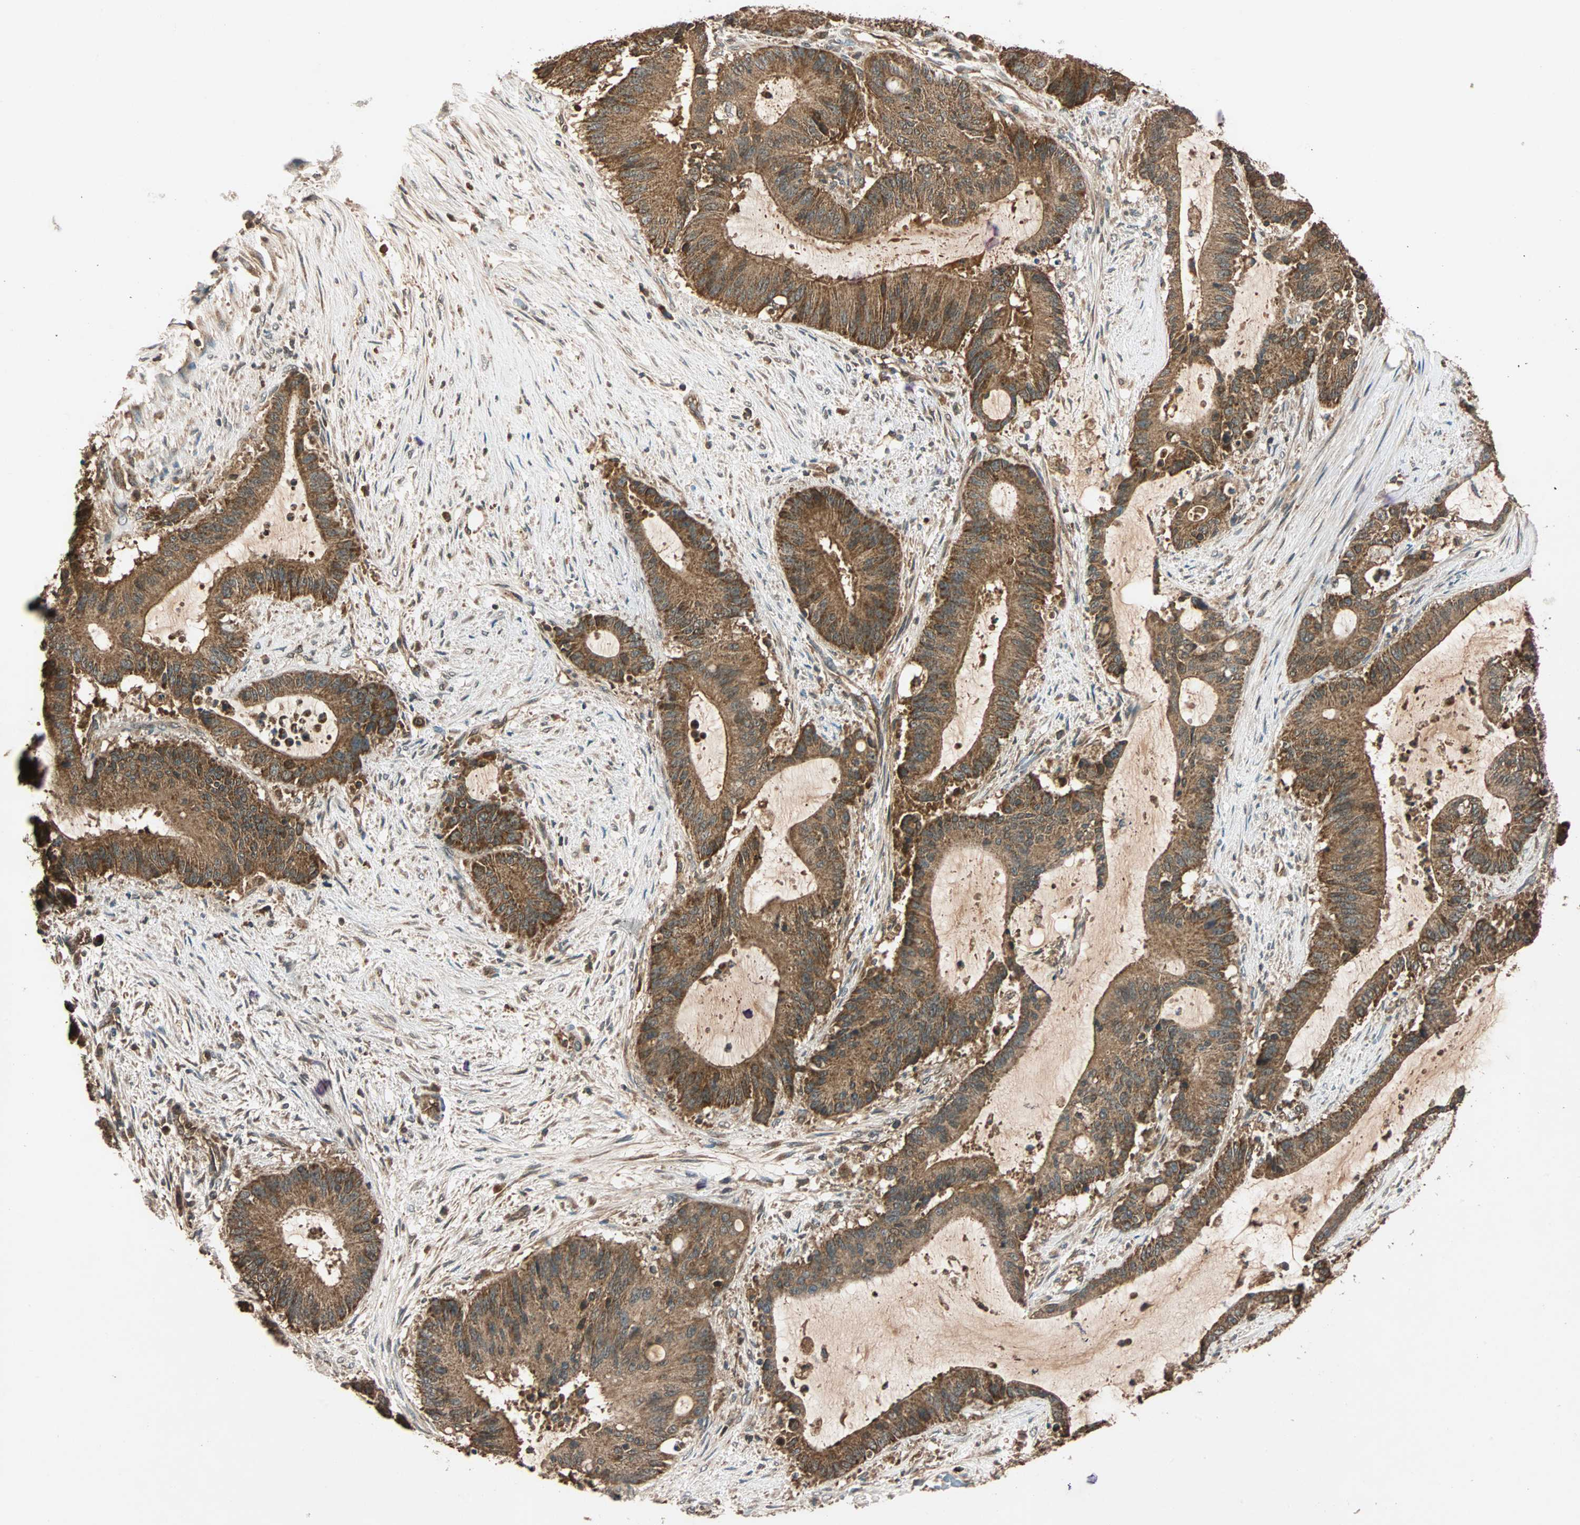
{"staining": {"intensity": "strong", "quantity": ">75%", "location": "cytoplasmic/membranous"}, "tissue": "liver cancer", "cell_type": "Tumor cells", "image_type": "cancer", "snomed": [{"axis": "morphology", "description": "Cholangiocarcinoma"}, {"axis": "topography", "description": "Liver"}], "caption": "Liver cancer tissue shows strong cytoplasmic/membranous positivity in approximately >75% of tumor cells, visualized by immunohistochemistry.", "gene": "MAPK1", "patient": {"sex": "female", "age": 73}}